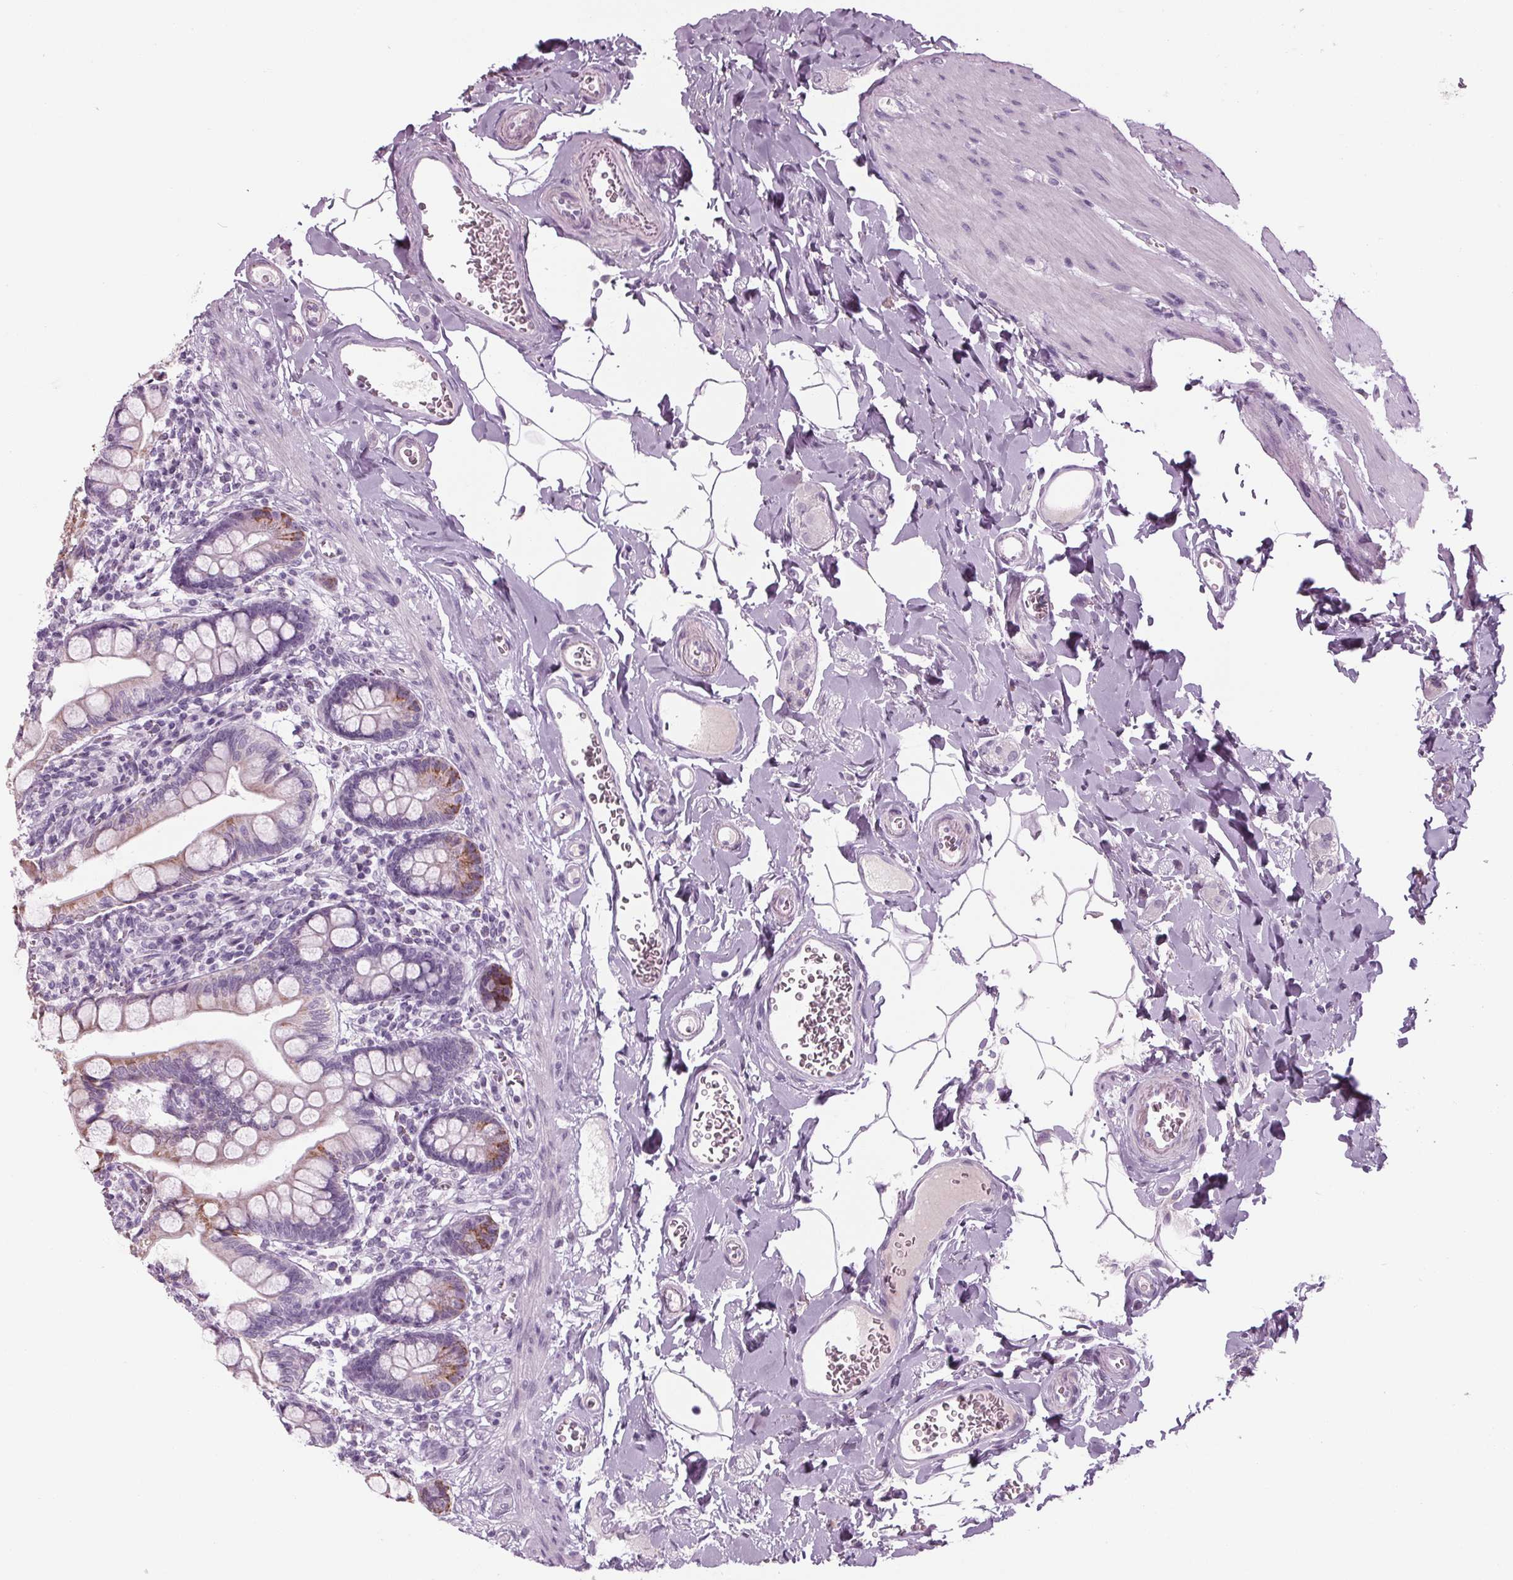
{"staining": {"intensity": "moderate", "quantity": "<25%", "location": "cytoplasmic/membranous"}, "tissue": "small intestine", "cell_type": "Glandular cells", "image_type": "normal", "snomed": [{"axis": "morphology", "description": "Normal tissue, NOS"}, {"axis": "topography", "description": "Small intestine"}], "caption": "This is an image of immunohistochemistry staining of unremarkable small intestine, which shows moderate staining in the cytoplasmic/membranous of glandular cells.", "gene": "CYP3A43", "patient": {"sex": "female", "age": 56}}